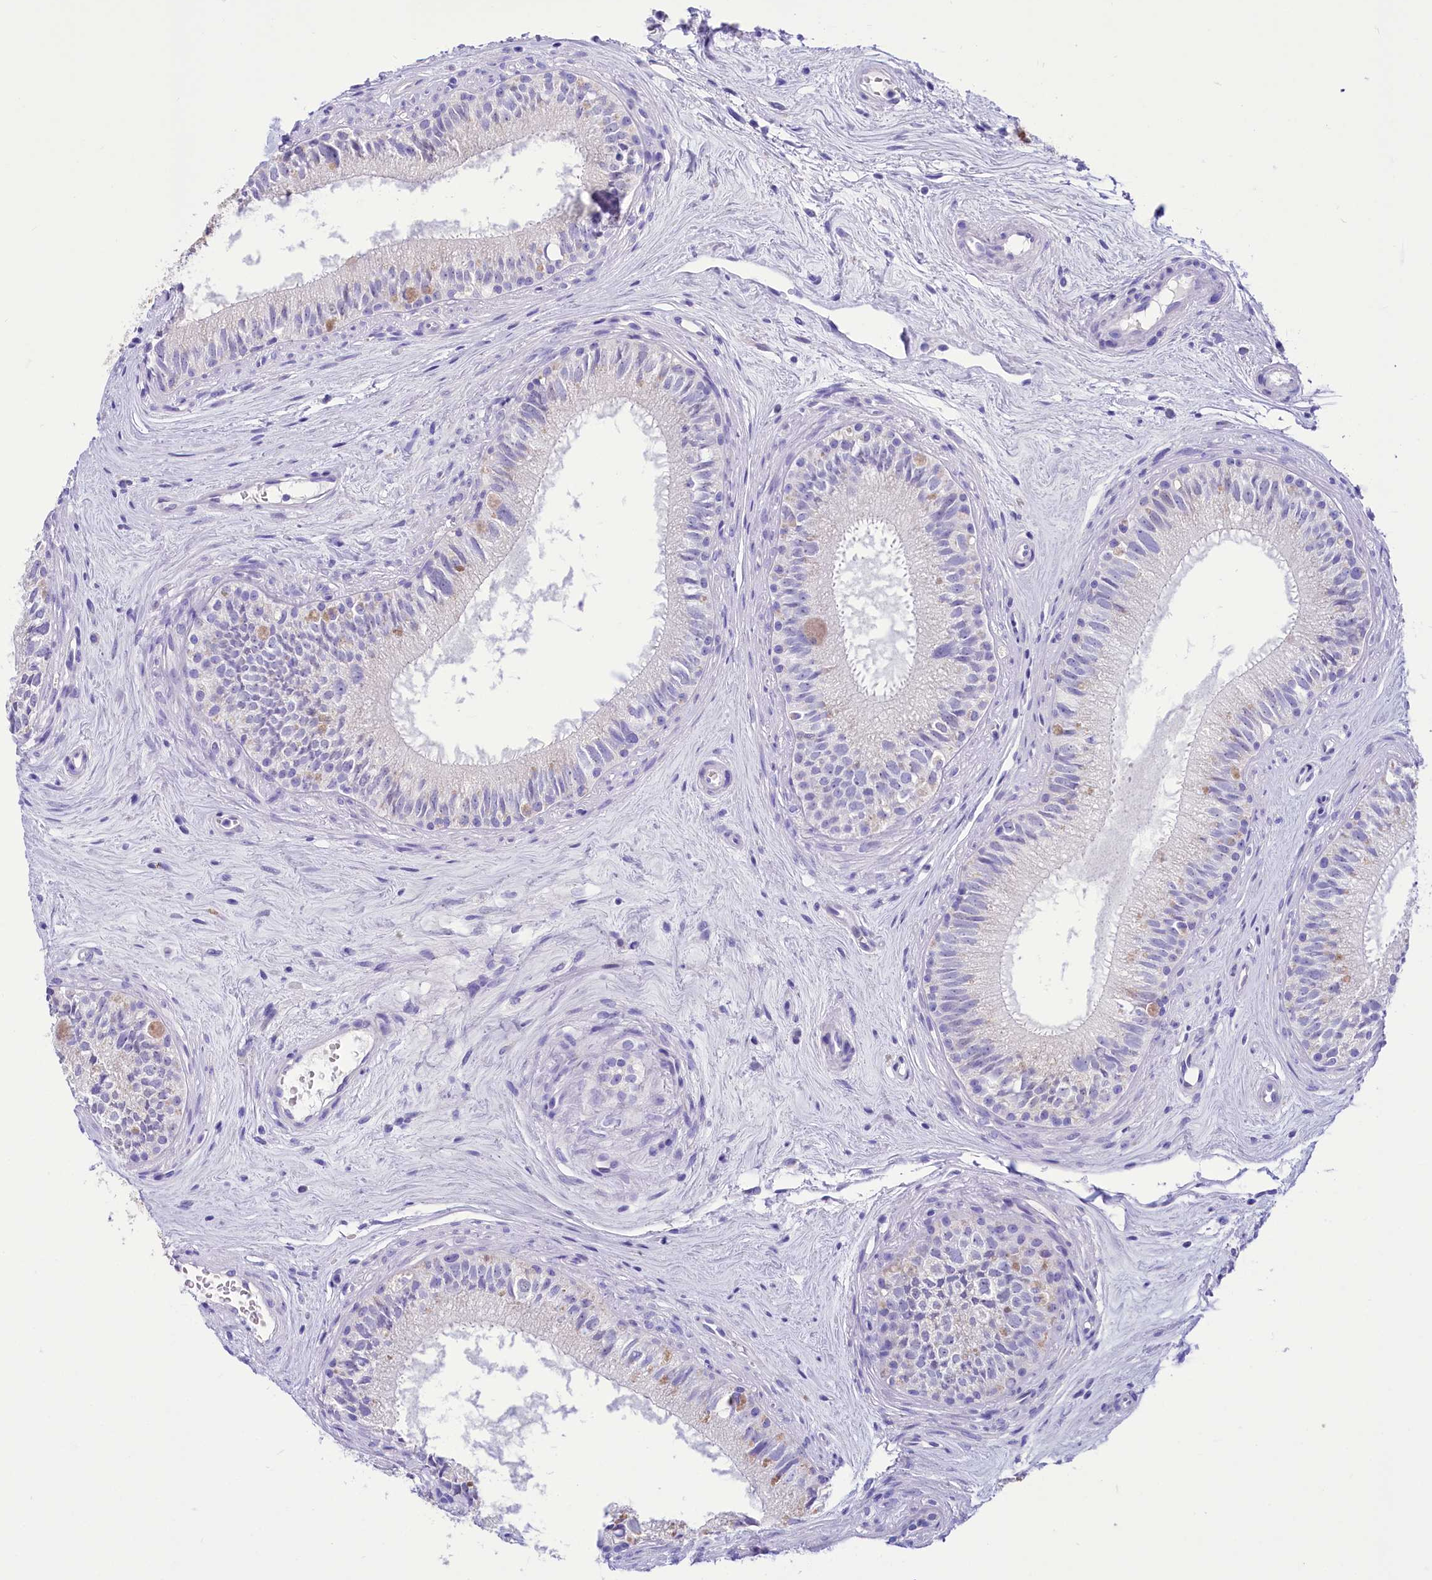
{"staining": {"intensity": "negative", "quantity": "none", "location": "none"}, "tissue": "epididymis", "cell_type": "Glandular cells", "image_type": "normal", "snomed": [{"axis": "morphology", "description": "Normal tissue, NOS"}, {"axis": "topography", "description": "Epididymis"}], "caption": "Immunohistochemical staining of benign human epididymis demonstrates no significant expression in glandular cells.", "gene": "TTC36", "patient": {"sex": "male", "age": 71}}